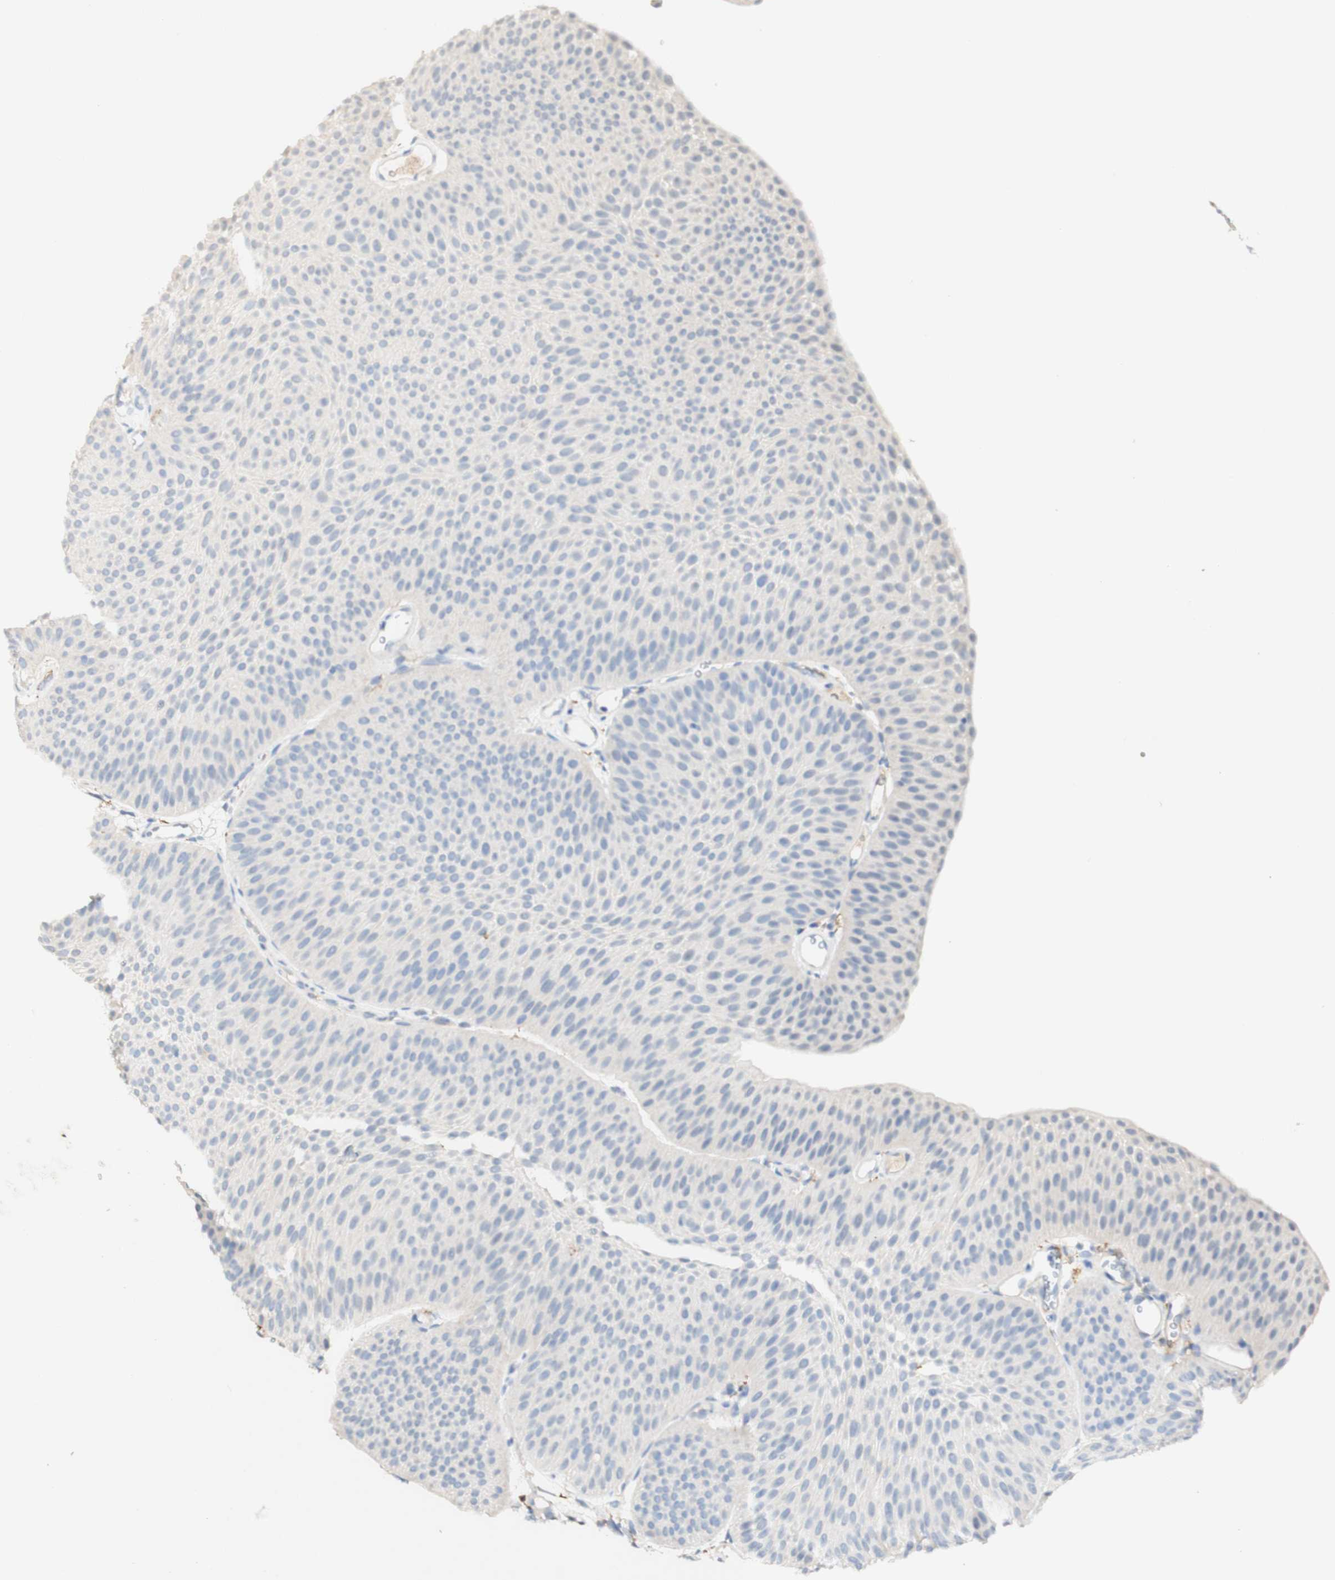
{"staining": {"intensity": "negative", "quantity": "none", "location": "none"}, "tissue": "urothelial cancer", "cell_type": "Tumor cells", "image_type": "cancer", "snomed": [{"axis": "morphology", "description": "Urothelial carcinoma, Low grade"}, {"axis": "topography", "description": "Urinary bladder"}], "caption": "Tumor cells show no significant expression in urothelial carcinoma (low-grade).", "gene": "FCGRT", "patient": {"sex": "female", "age": 60}}